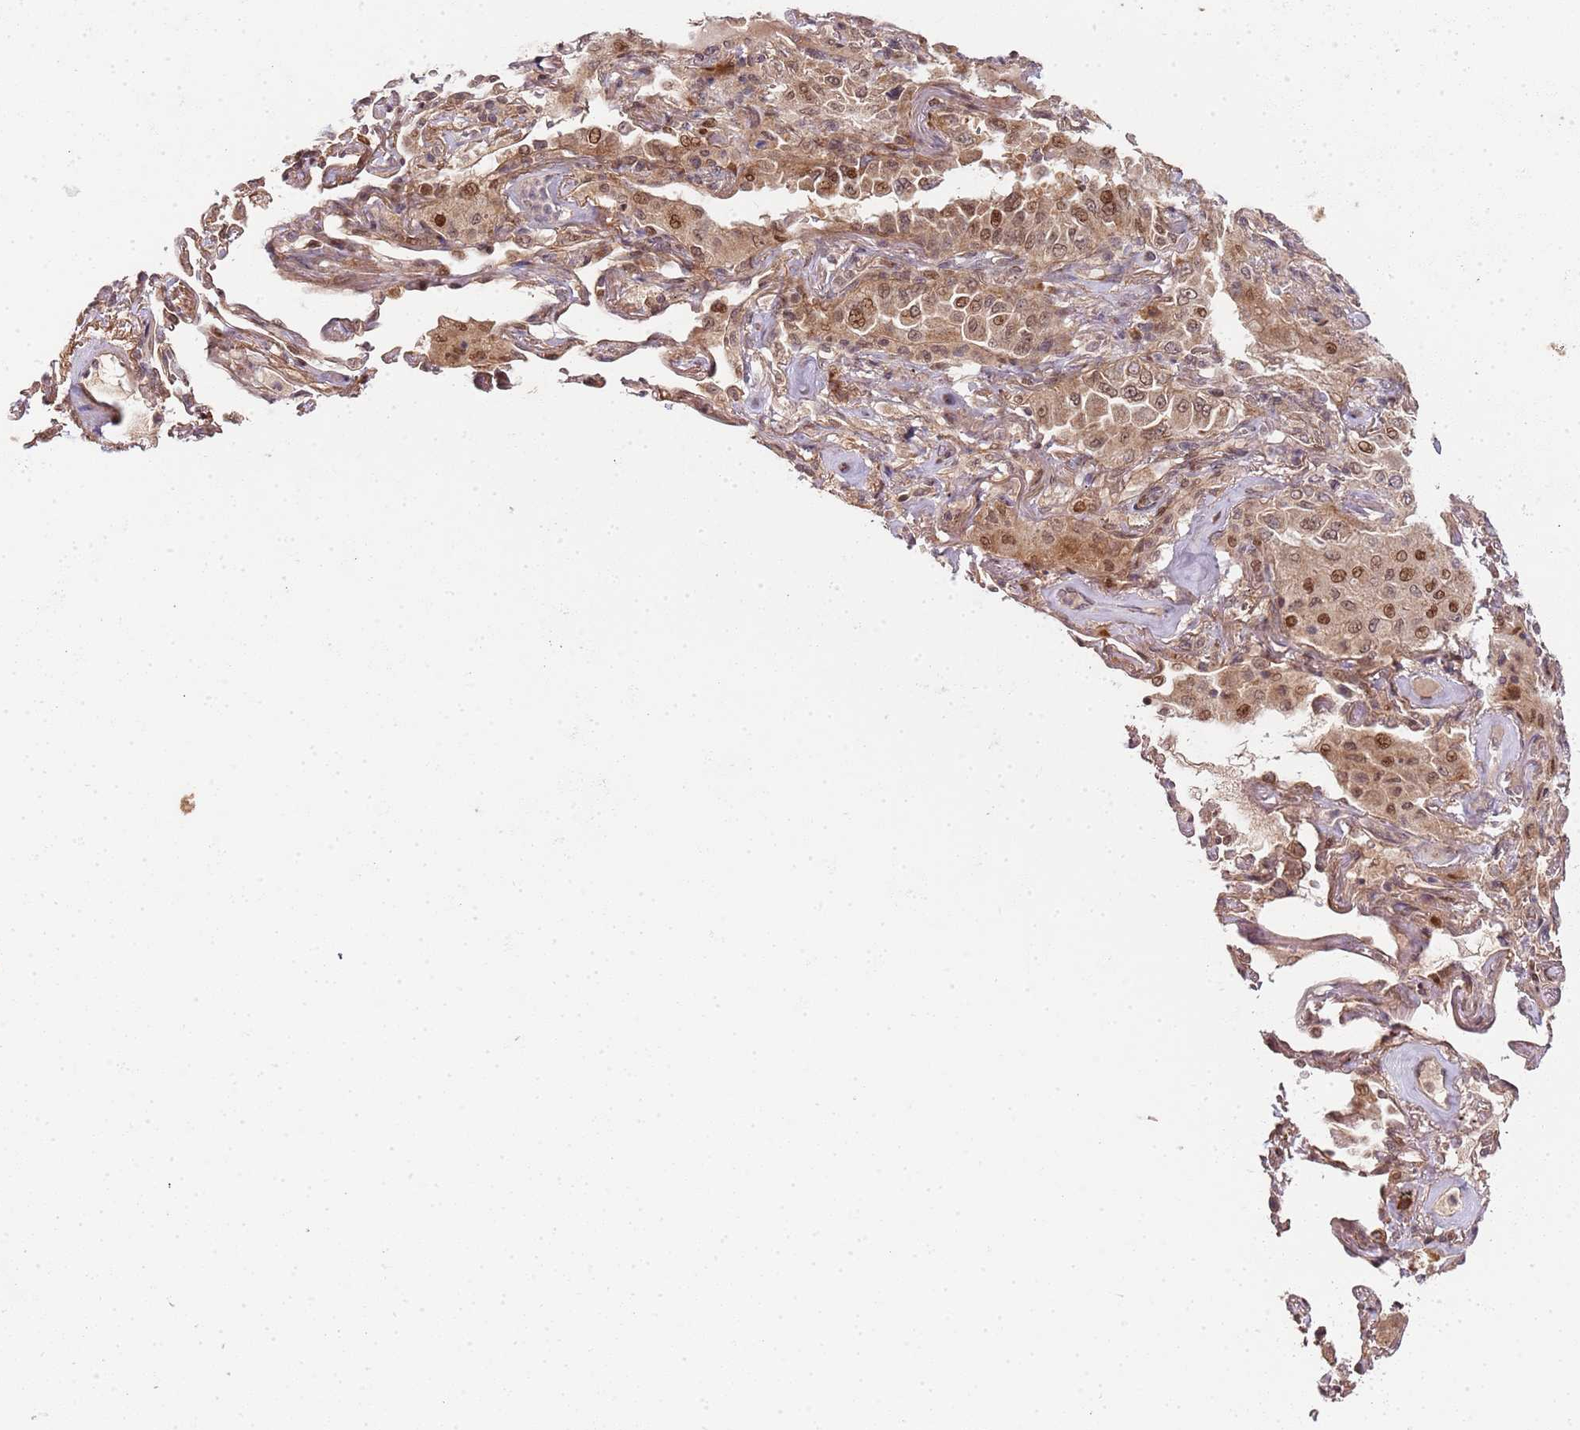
{"staining": {"intensity": "moderate", "quantity": ">75%", "location": "nuclear"}, "tissue": "lung cancer", "cell_type": "Tumor cells", "image_type": "cancer", "snomed": [{"axis": "morphology", "description": "Adenocarcinoma, NOS"}, {"axis": "topography", "description": "Lung"}], "caption": "This image exhibits lung cancer stained with IHC to label a protein in brown. The nuclear of tumor cells show moderate positivity for the protein. Nuclei are counter-stained blue.", "gene": "EDC3", "patient": {"sex": "female", "age": 69}}